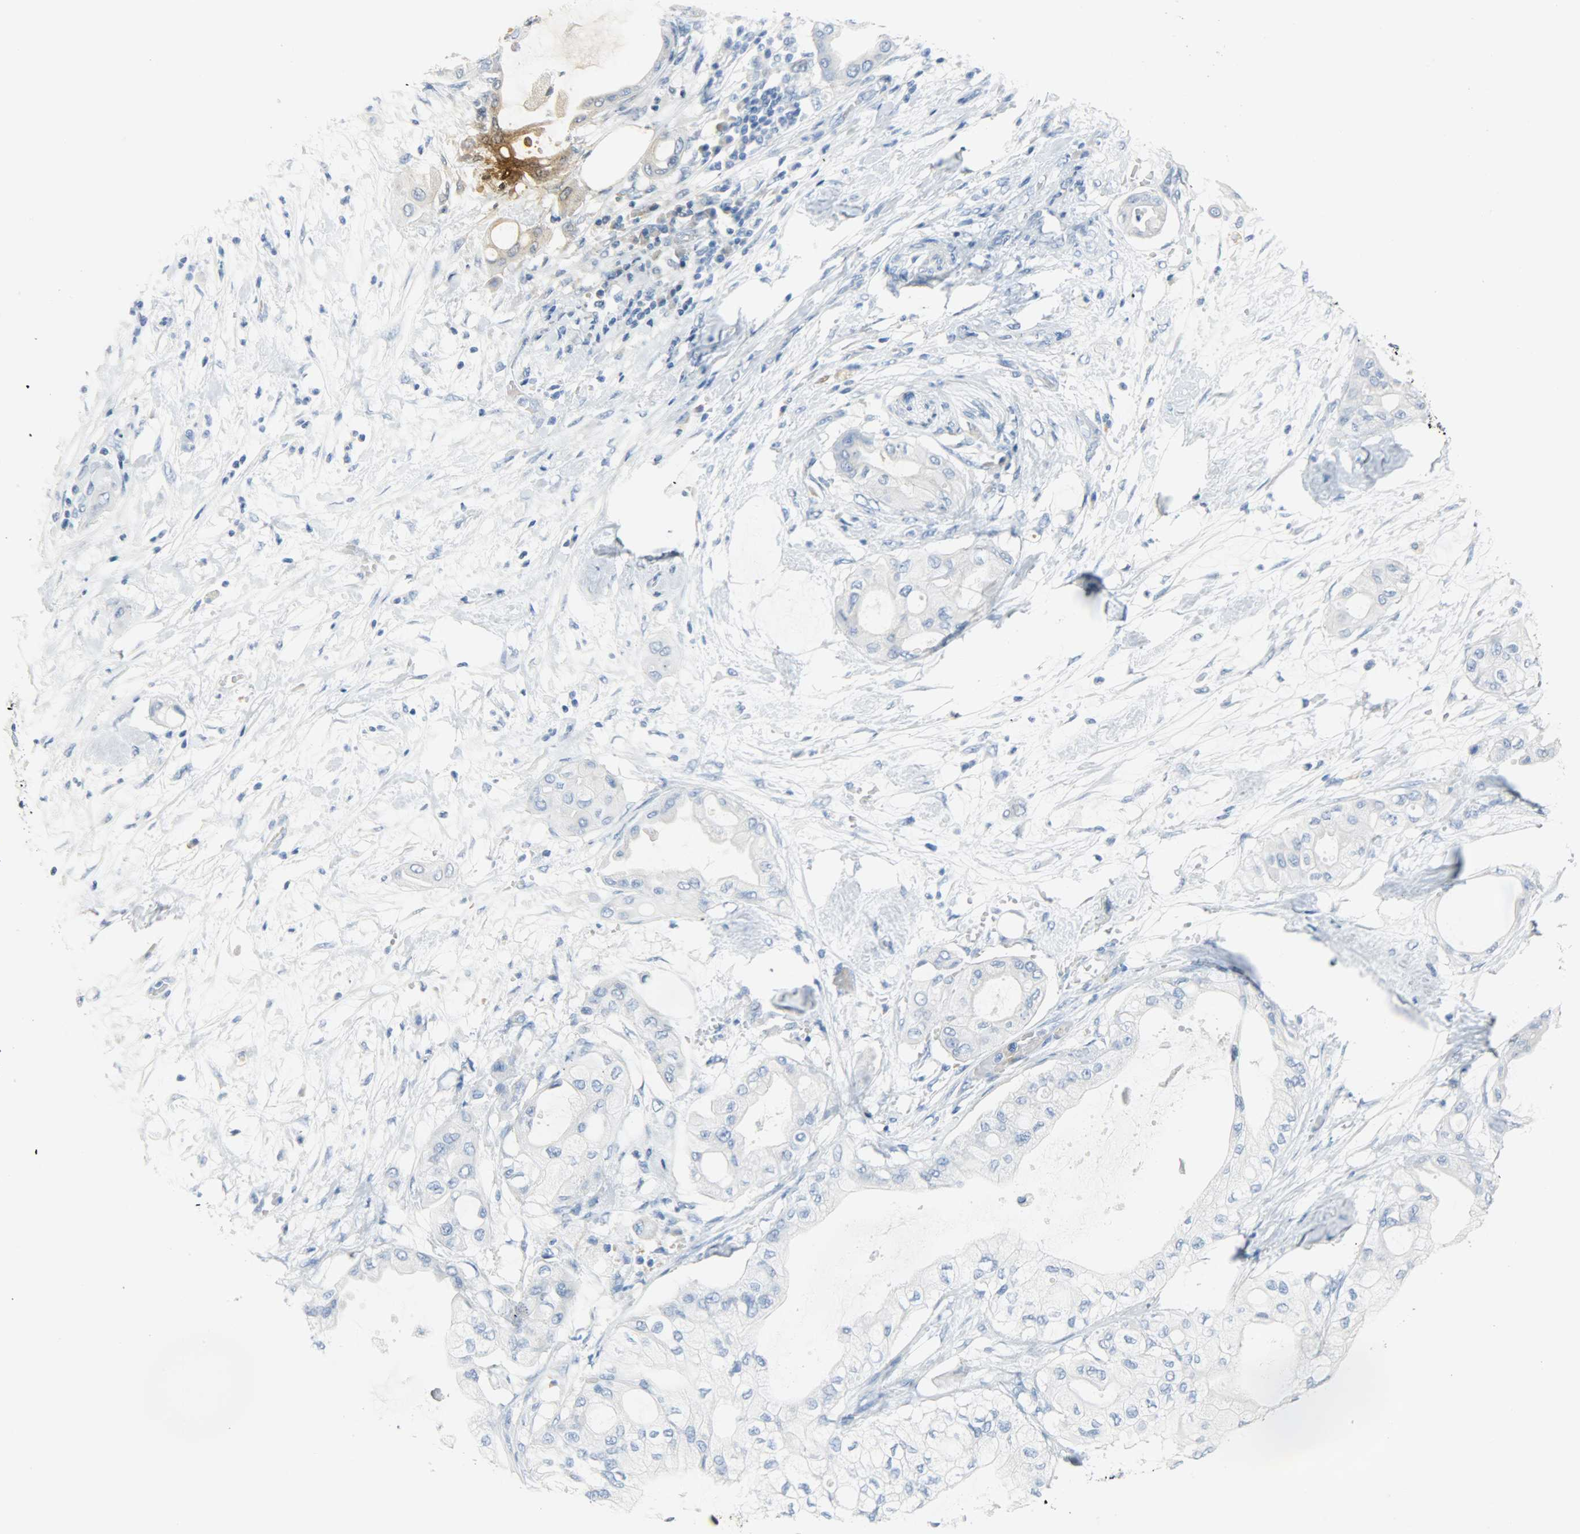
{"staining": {"intensity": "negative", "quantity": "none", "location": "none"}, "tissue": "pancreatic cancer", "cell_type": "Tumor cells", "image_type": "cancer", "snomed": [{"axis": "morphology", "description": "Adenocarcinoma, NOS"}, {"axis": "morphology", "description": "Adenocarcinoma, metastatic, NOS"}, {"axis": "topography", "description": "Lymph node"}, {"axis": "topography", "description": "Pancreas"}, {"axis": "topography", "description": "Duodenum"}], "caption": "A high-resolution photomicrograph shows IHC staining of pancreatic adenocarcinoma, which displays no significant positivity in tumor cells.", "gene": "CA3", "patient": {"sex": "female", "age": 64}}